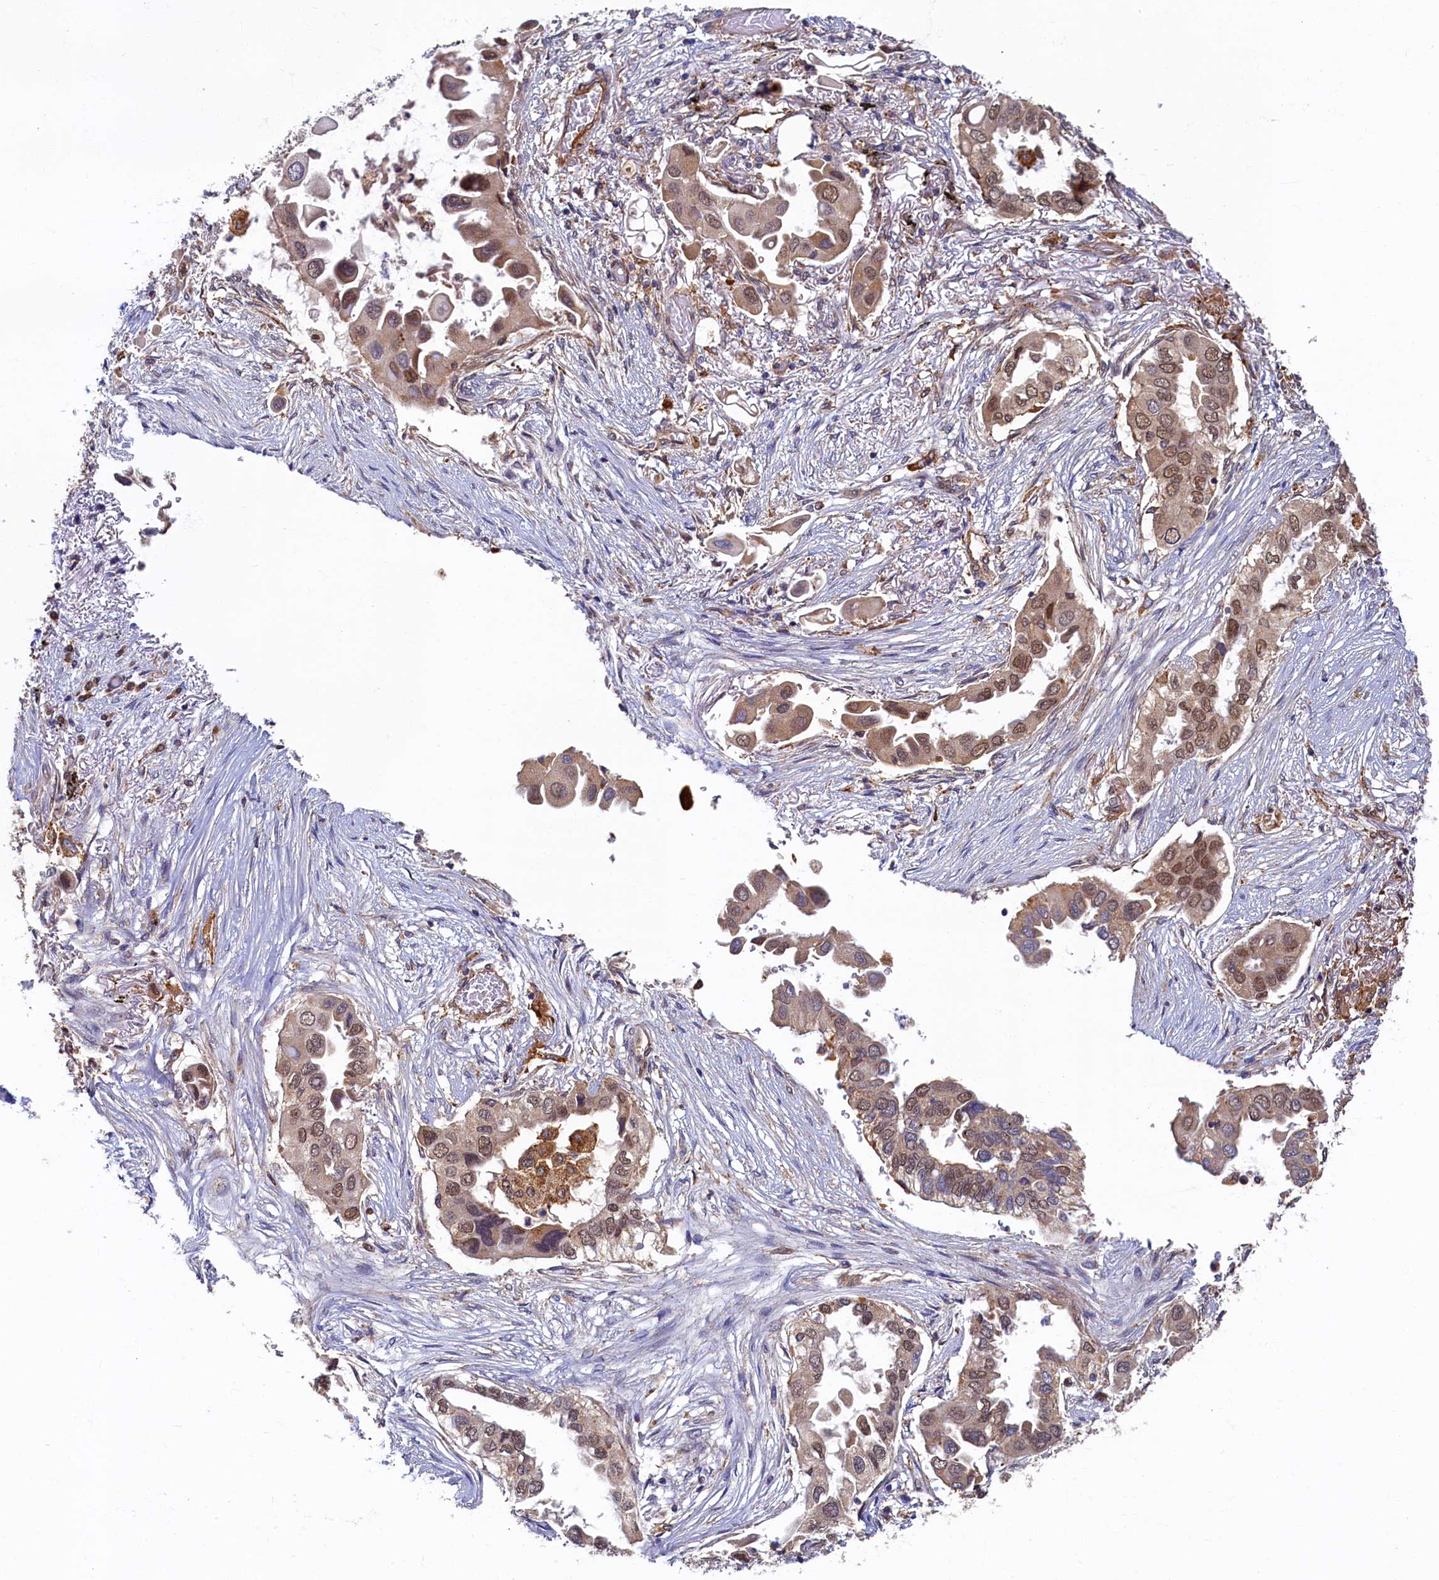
{"staining": {"intensity": "moderate", "quantity": ">75%", "location": "nuclear"}, "tissue": "lung cancer", "cell_type": "Tumor cells", "image_type": "cancer", "snomed": [{"axis": "morphology", "description": "Adenocarcinoma, NOS"}, {"axis": "topography", "description": "Lung"}], "caption": "Approximately >75% of tumor cells in human lung cancer demonstrate moderate nuclear protein expression as visualized by brown immunohistochemical staining.", "gene": "STX12", "patient": {"sex": "female", "age": 76}}